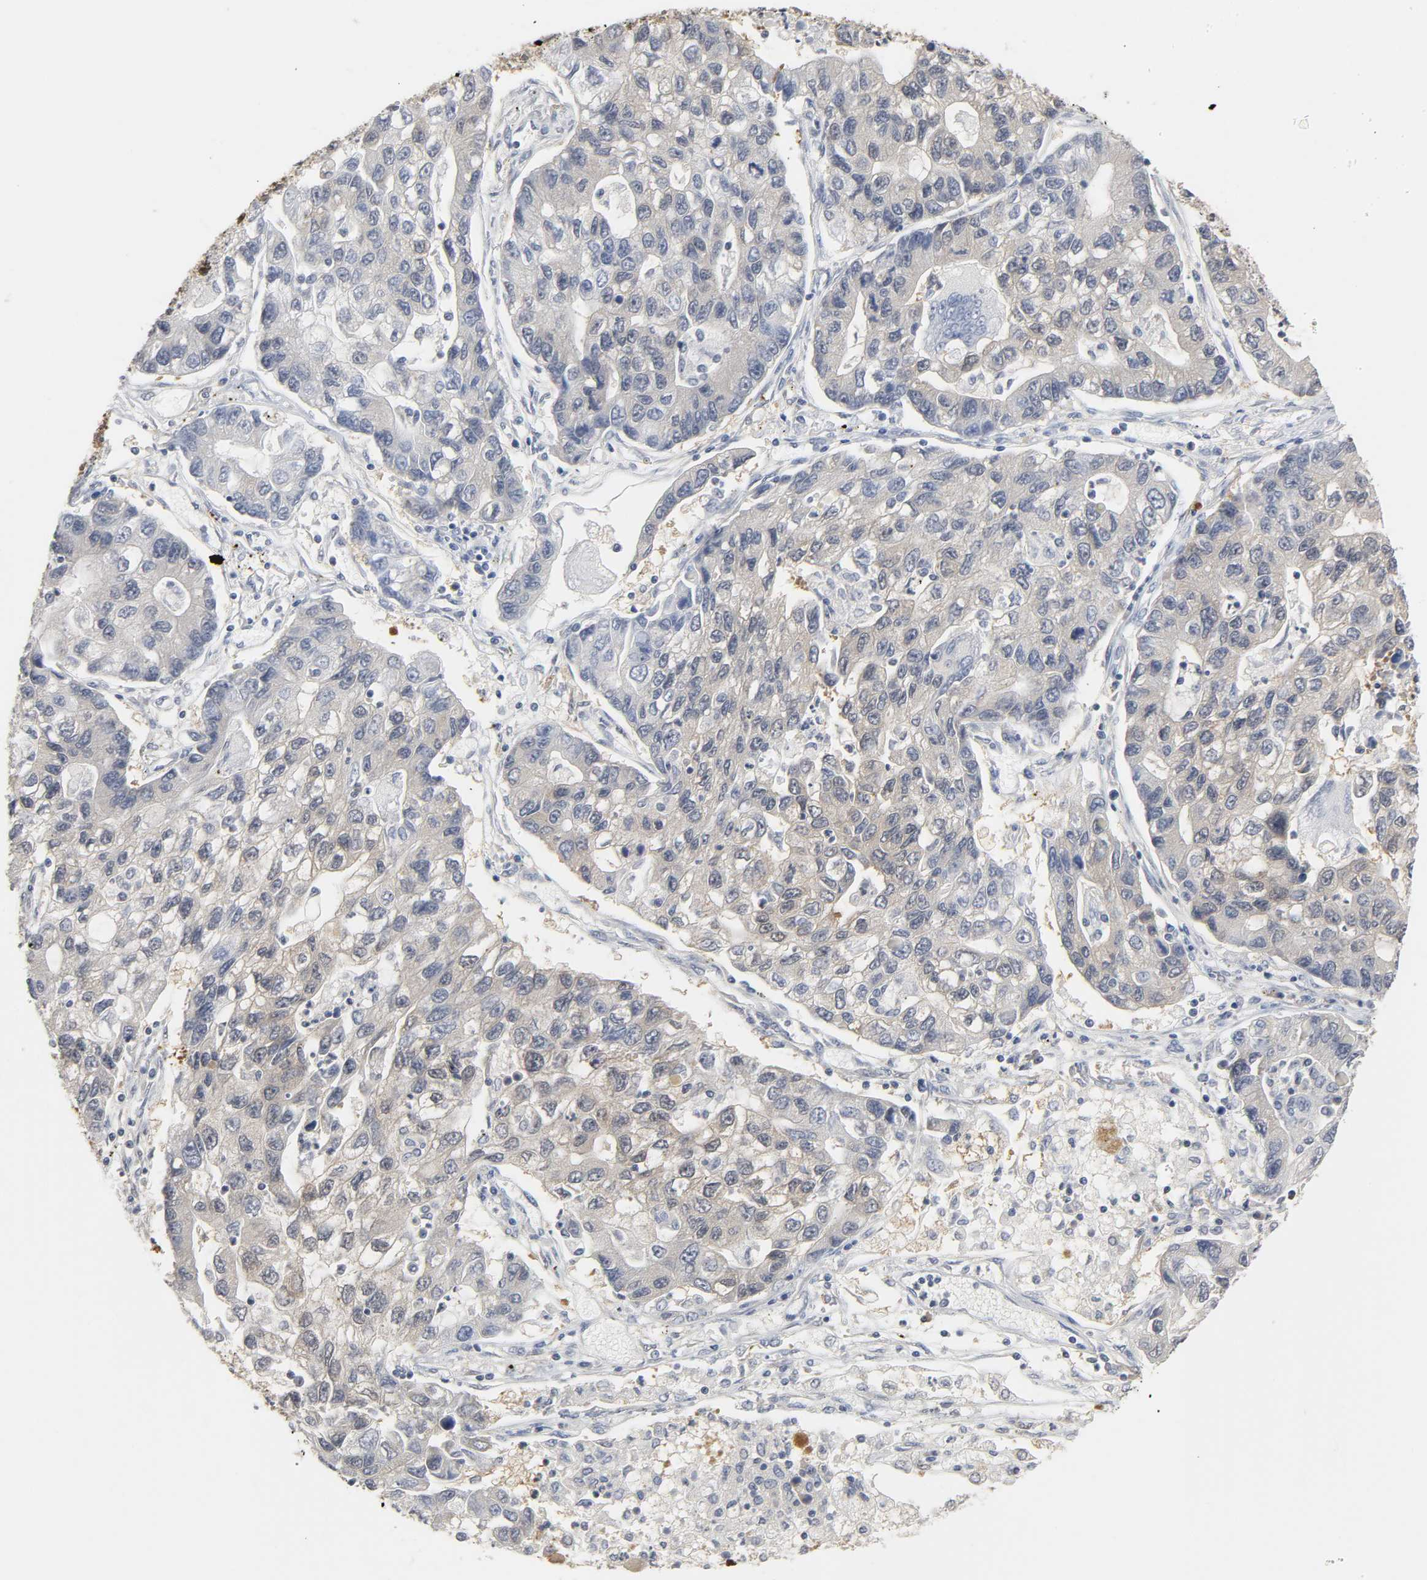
{"staining": {"intensity": "negative", "quantity": "none", "location": "none"}, "tissue": "lung cancer", "cell_type": "Tumor cells", "image_type": "cancer", "snomed": [{"axis": "morphology", "description": "Adenocarcinoma, NOS"}, {"axis": "topography", "description": "Lung"}], "caption": "Lung cancer stained for a protein using immunohistochemistry (IHC) shows no staining tumor cells.", "gene": "MIF", "patient": {"sex": "female", "age": 51}}